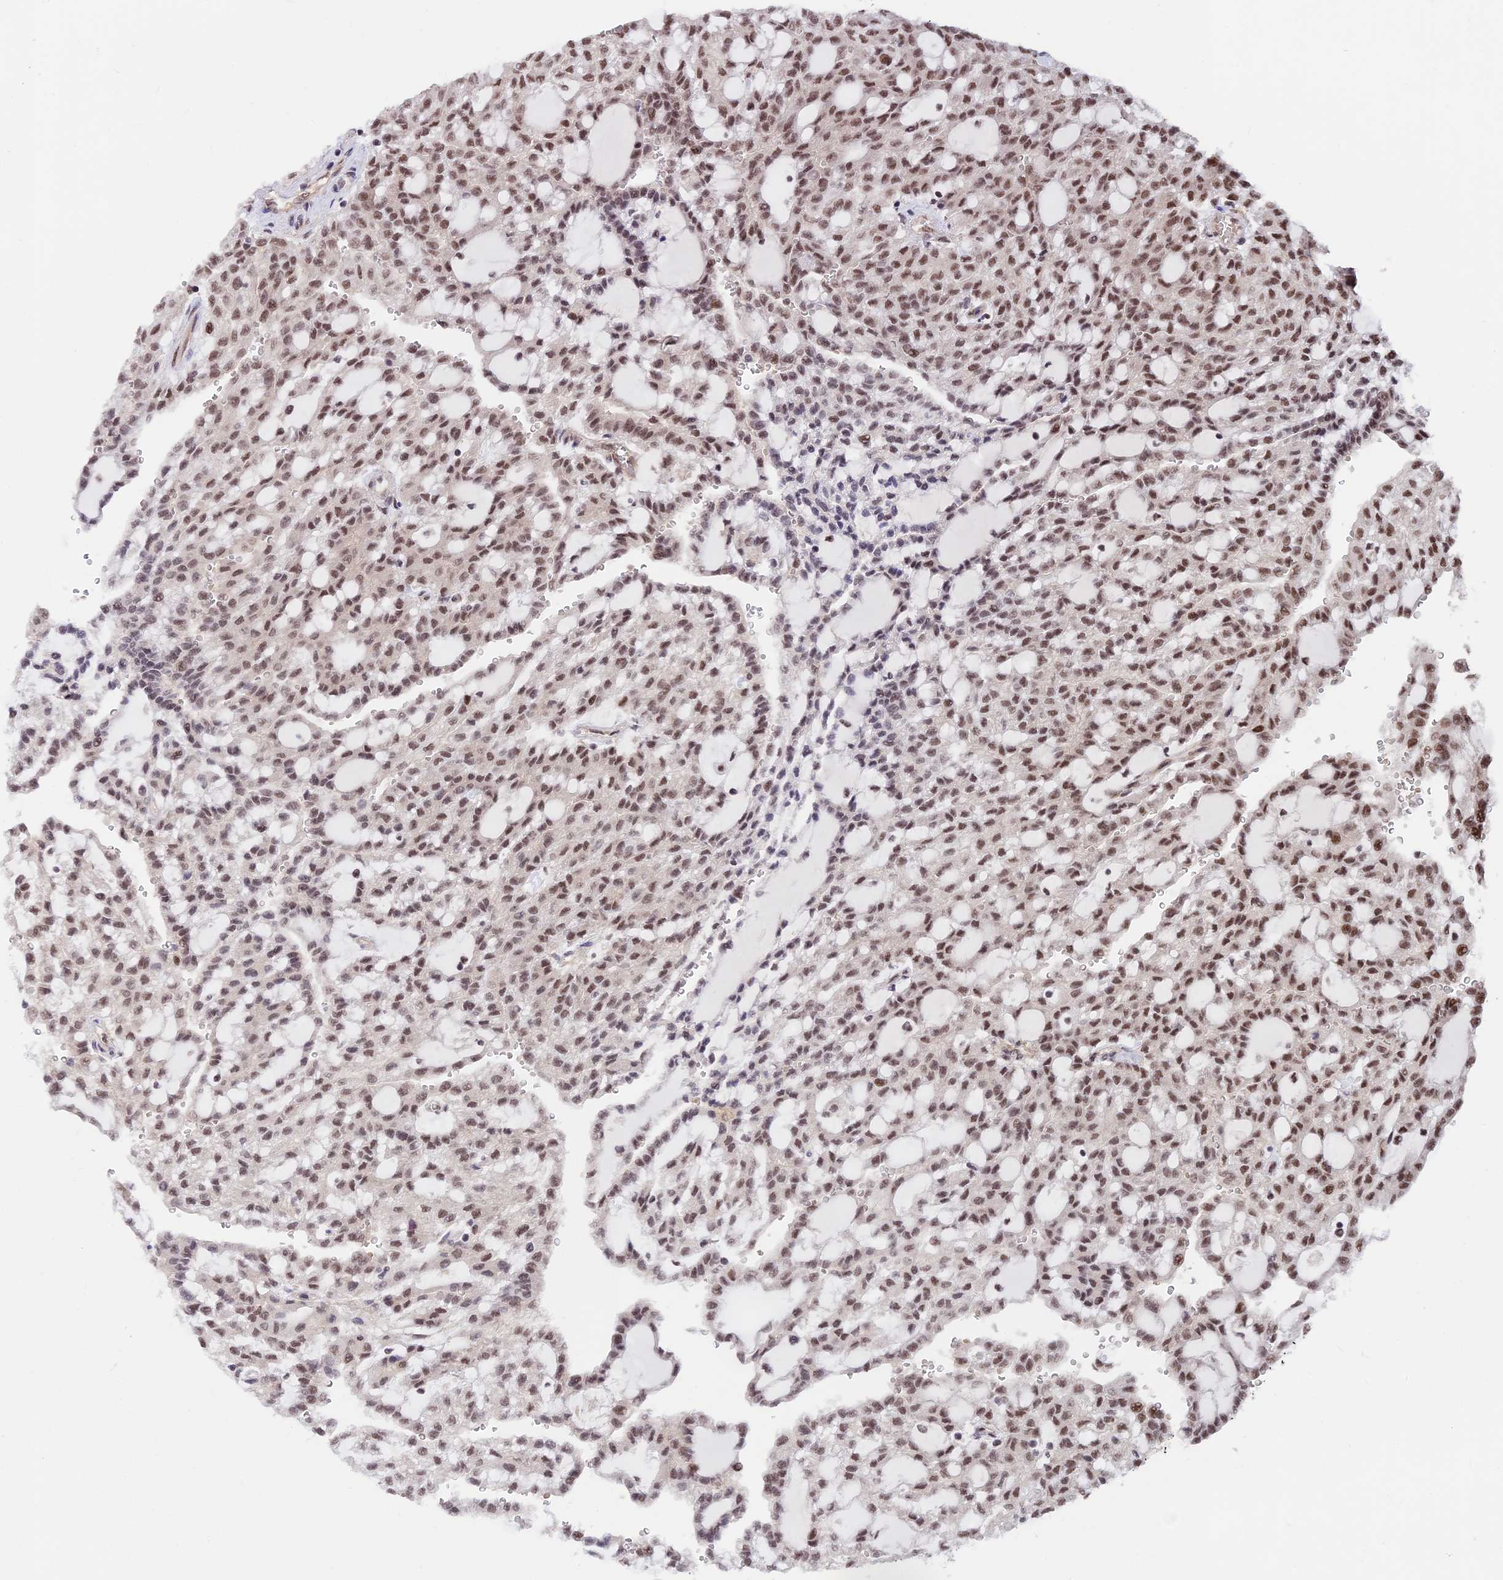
{"staining": {"intensity": "moderate", "quantity": ">75%", "location": "nuclear"}, "tissue": "renal cancer", "cell_type": "Tumor cells", "image_type": "cancer", "snomed": [{"axis": "morphology", "description": "Adenocarcinoma, NOS"}, {"axis": "topography", "description": "Kidney"}], "caption": "This is an image of IHC staining of adenocarcinoma (renal), which shows moderate expression in the nuclear of tumor cells.", "gene": "RBM42", "patient": {"sex": "male", "age": 63}}